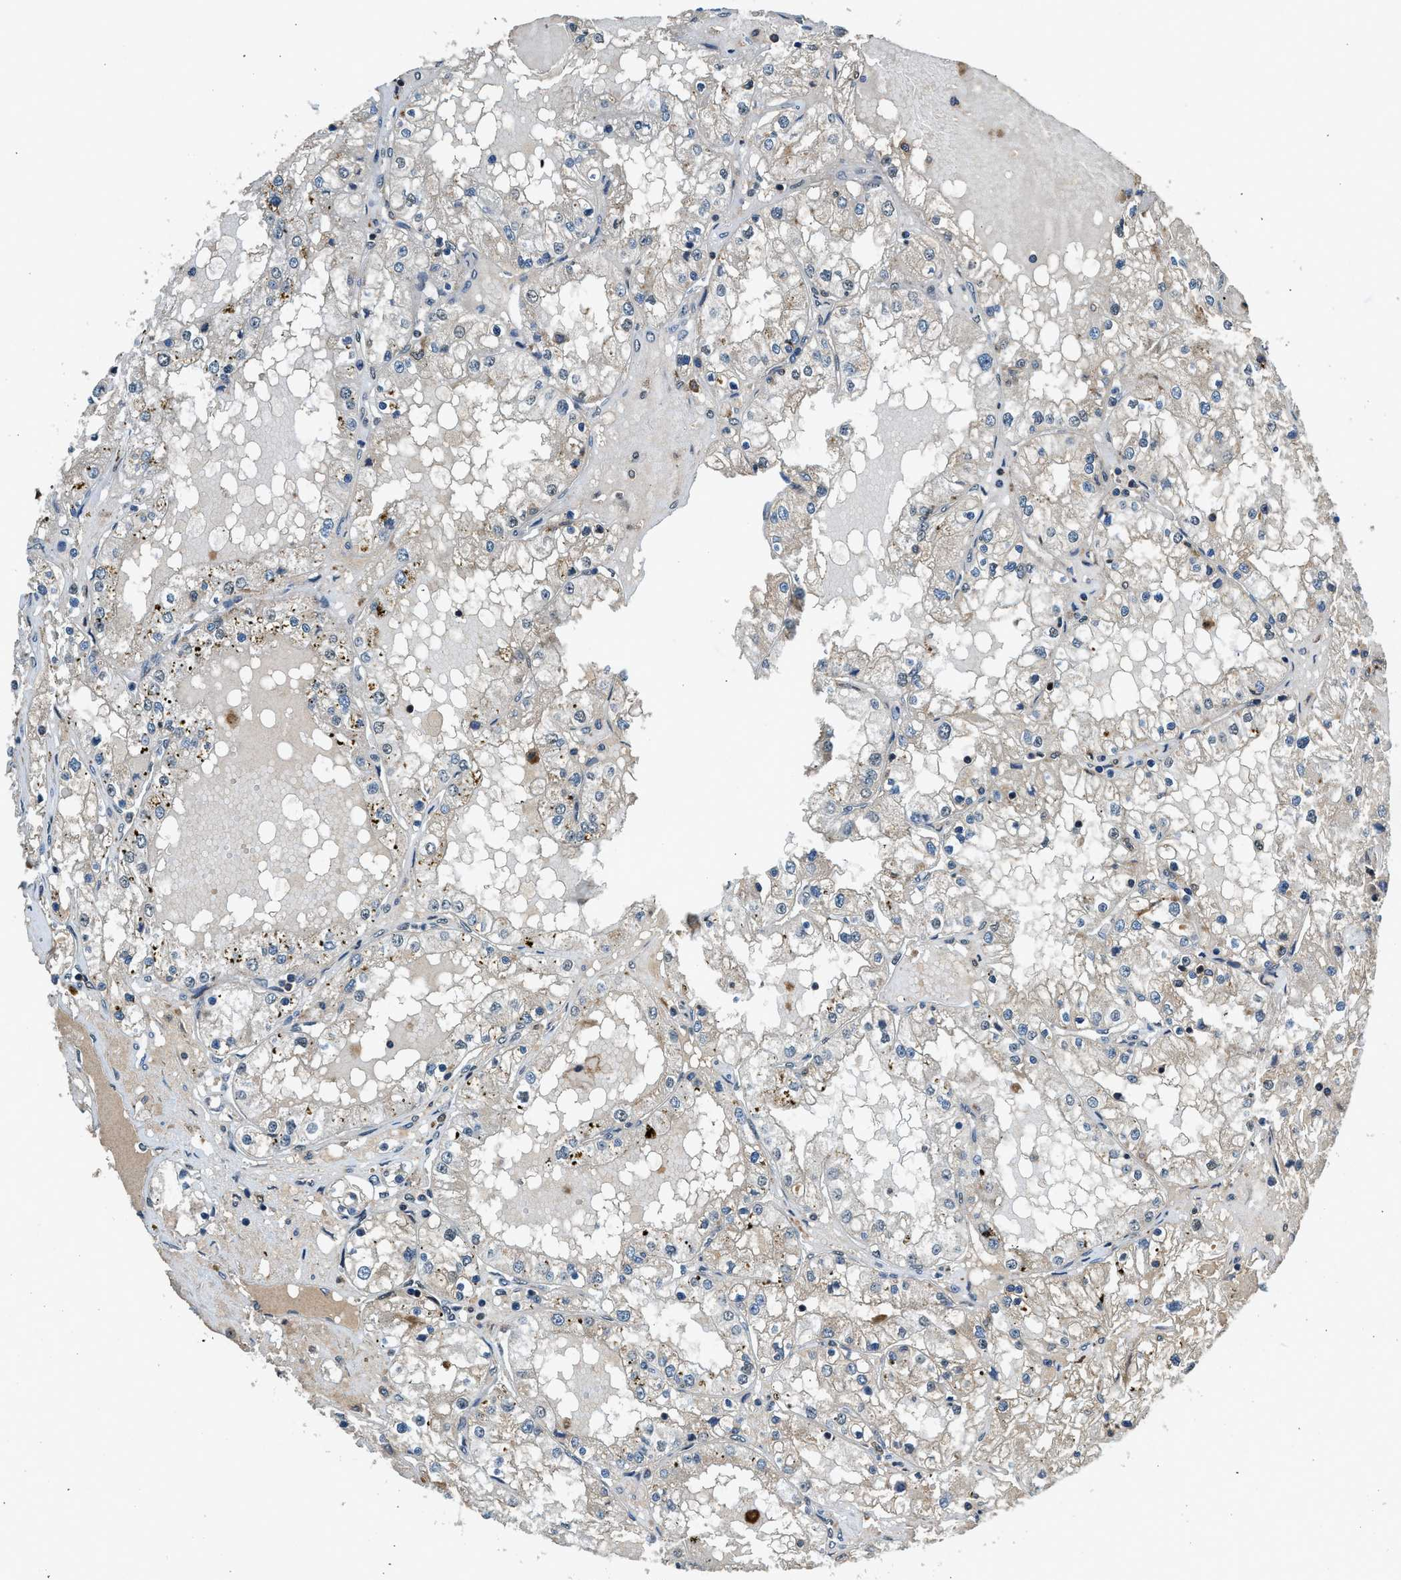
{"staining": {"intensity": "negative", "quantity": "none", "location": "none"}, "tissue": "renal cancer", "cell_type": "Tumor cells", "image_type": "cancer", "snomed": [{"axis": "morphology", "description": "Adenocarcinoma, NOS"}, {"axis": "topography", "description": "Kidney"}], "caption": "Human adenocarcinoma (renal) stained for a protein using immunohistochemistry (IHC) shows no expression in tumor cells.", "gene": "SLC15A4", "patient": {"sex": "male", "age": 68}}